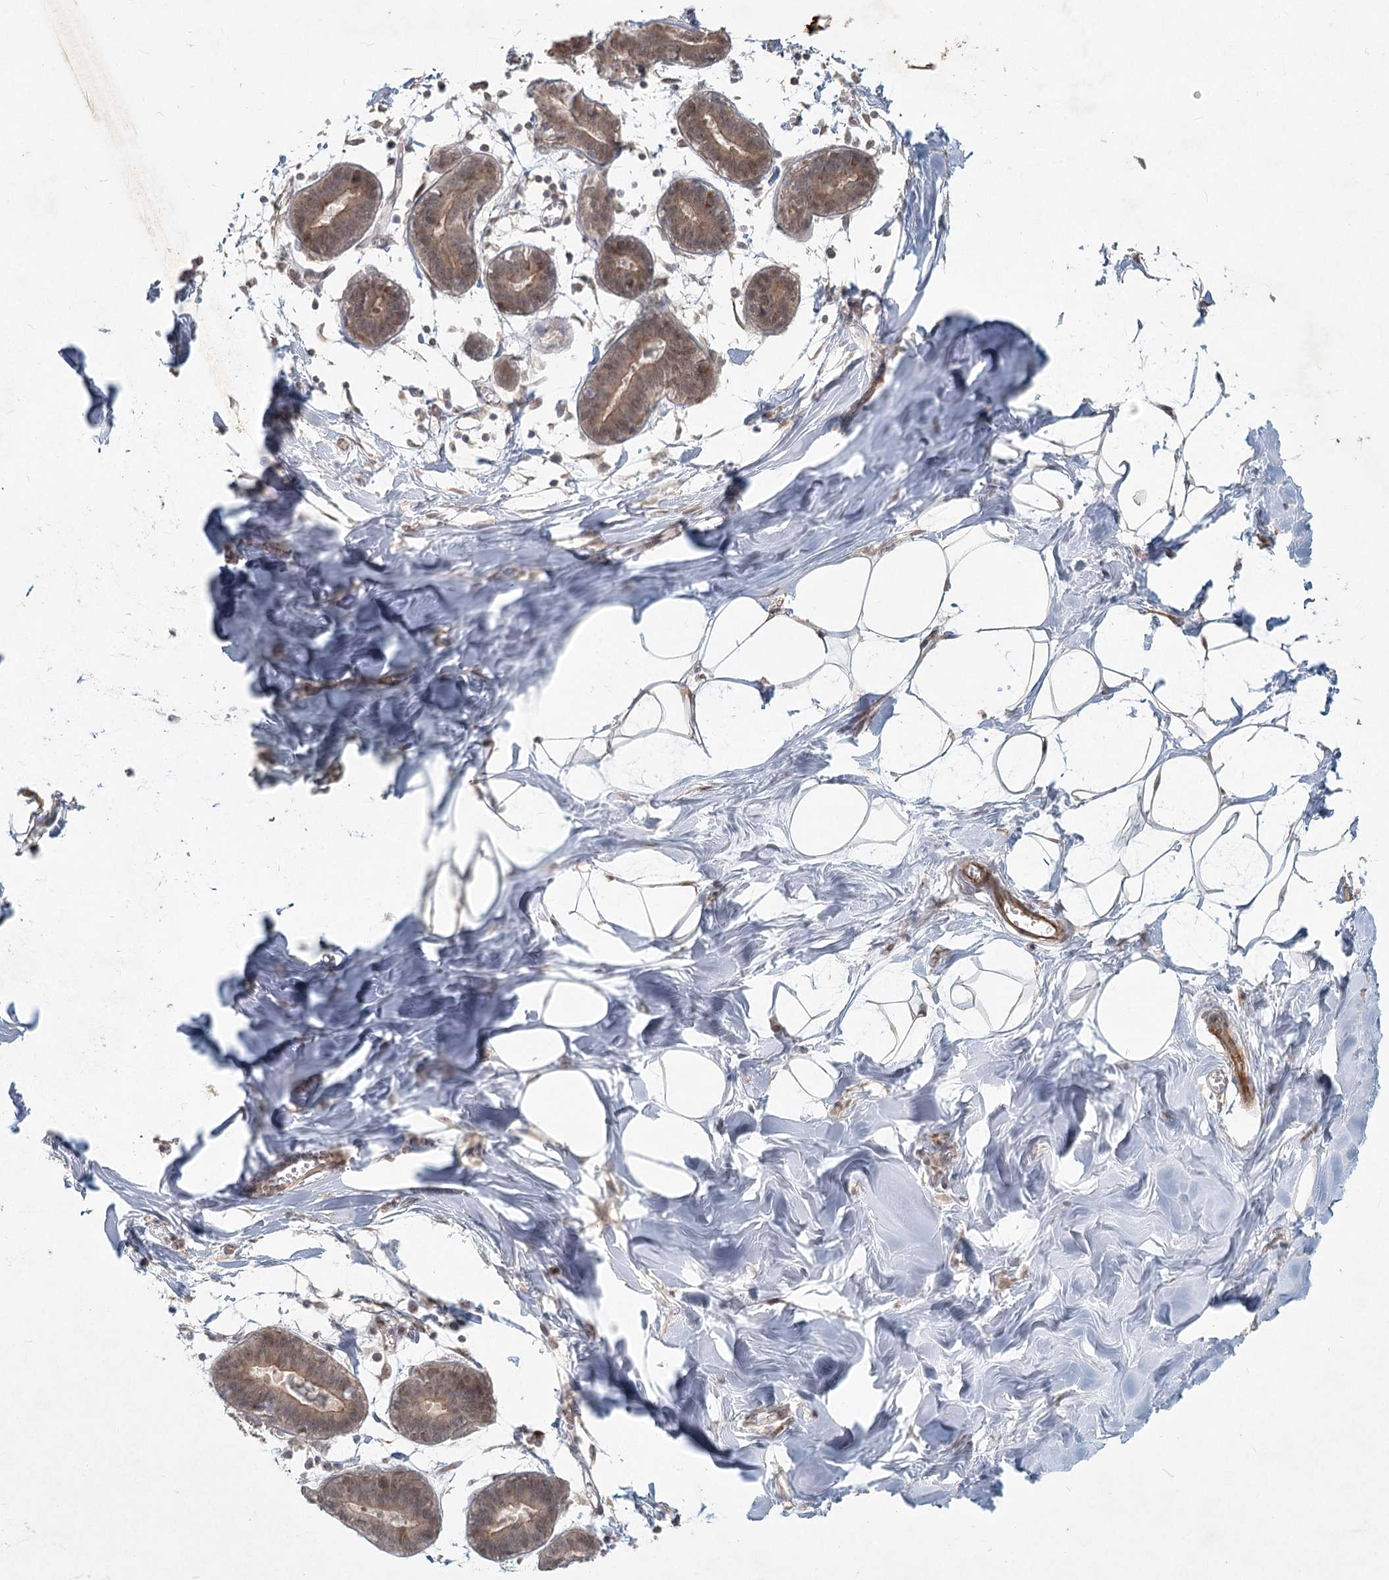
{"staining": {"intensity": "weak", "quantity": ">75%", "location": "cytoplasmic/membranous"}, "tissue": "breast", "cell_type": "Adipocytes", "image_type": "normal", "snomed": [{"axis": "morphology", "description": "Normal tissue, NOS"}, {"axis": "topography", "description": "Breast"}], "caption": "High-power microscopy captured an immunohistochemistry (IHC) histopathology image of unremarkable breast, revealing weak cytoplasmic/membranous expression in about >75% of adipocytes. (DAB = brown stain, brightfield microscopy at high magnification).", "gene": "LRP2BP", "patient": {"sex": "female", "age": 27}}